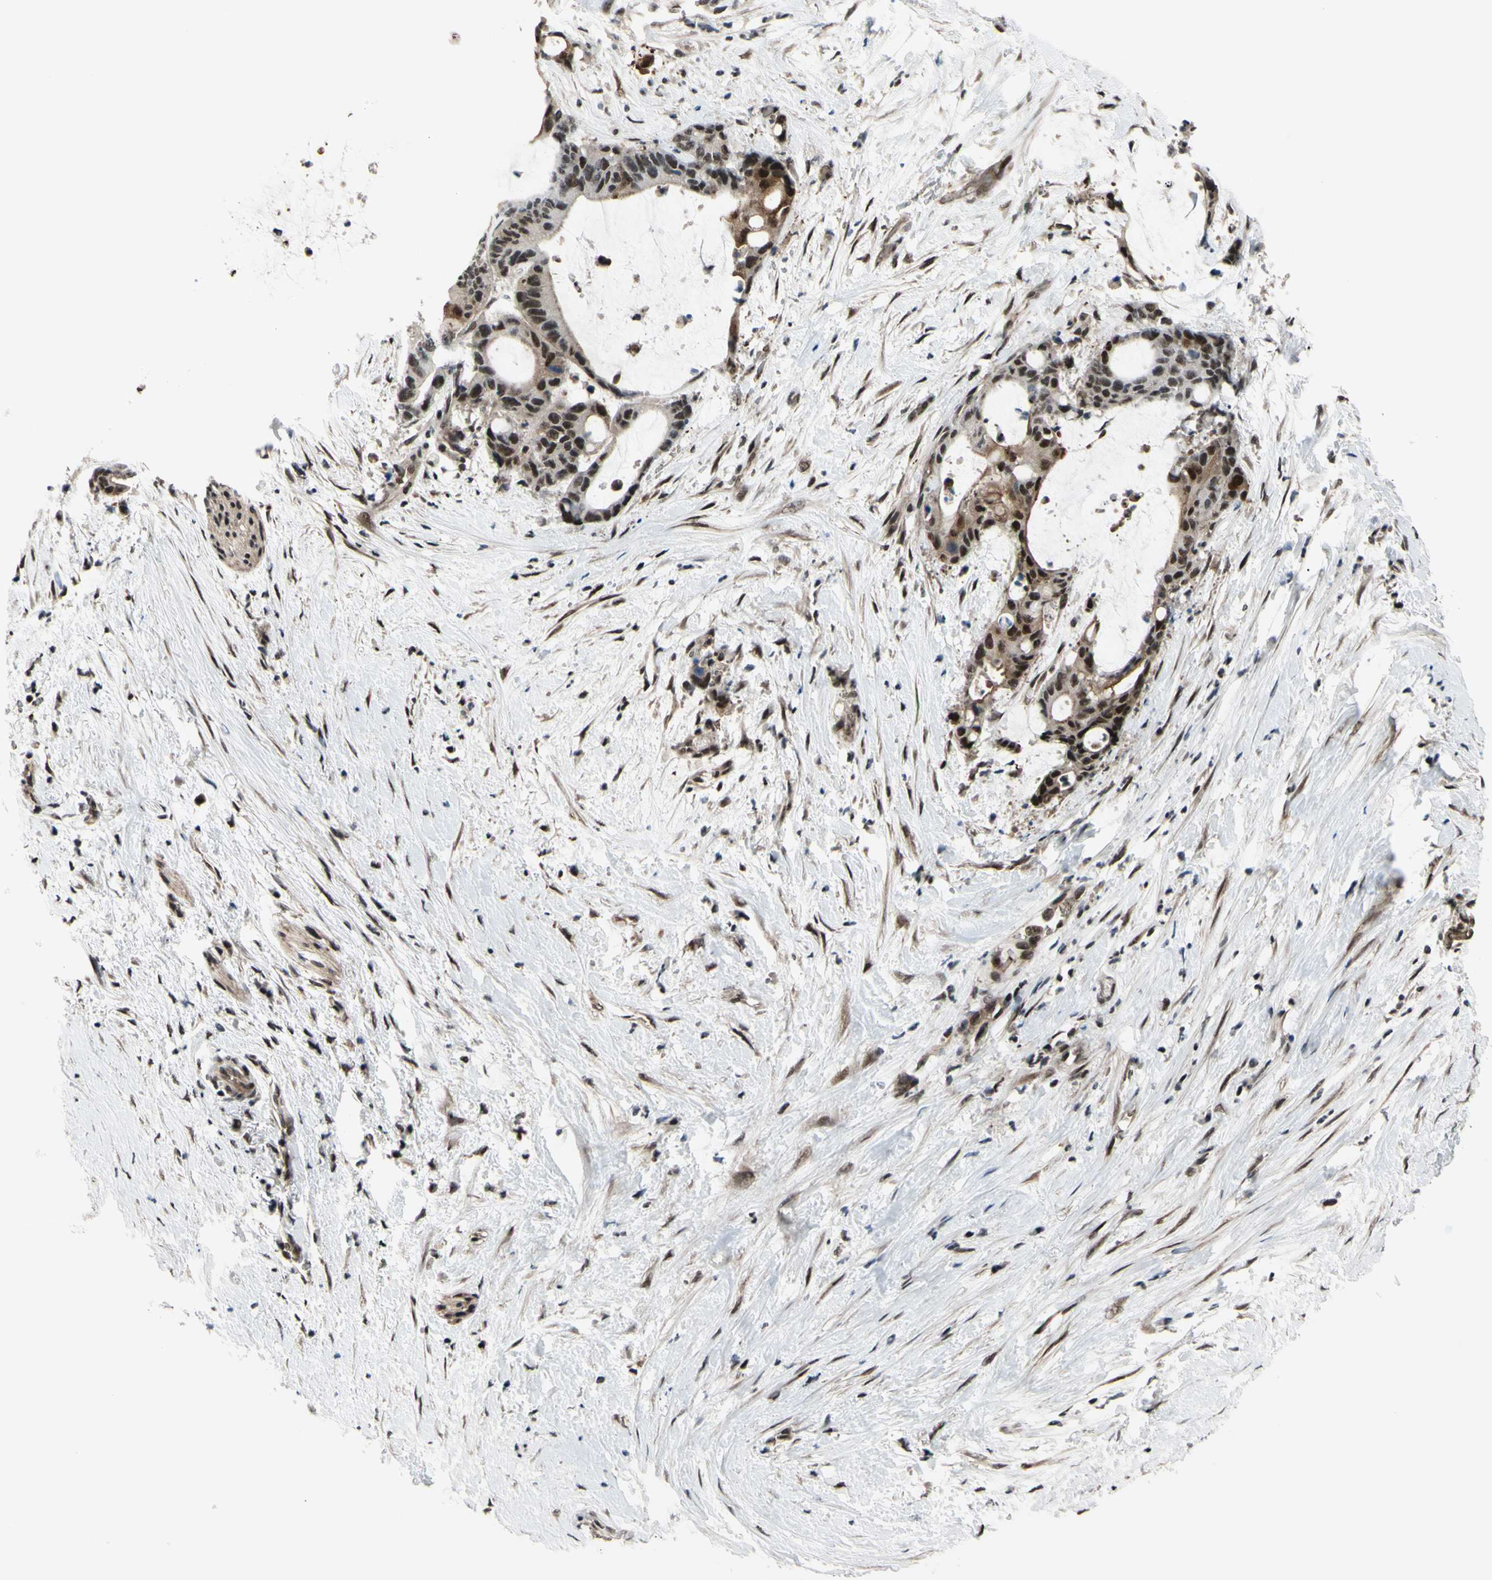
{"staining": {"intensity": "strong", "quantity": ">75%", "location": "nuclear"}, "tissue": "liver cancer", "cell_type": "Tumor cells", "image_type": "cancer", "snomed": [{"axis": "morphology", "description": "Cholangiocarcinoma"}, {"axis": "topography", "description": "Liver"}], "caption": "DAB (3,3'-diaminobenzidine) immunohistochemical staining of human liver cancer (cholangiocarcinoma) exhibits strong nuclear protein expression in about >75% of tumor cells.", "gene": "THAP12", "patient": {"sex": "female", "age": 73}}